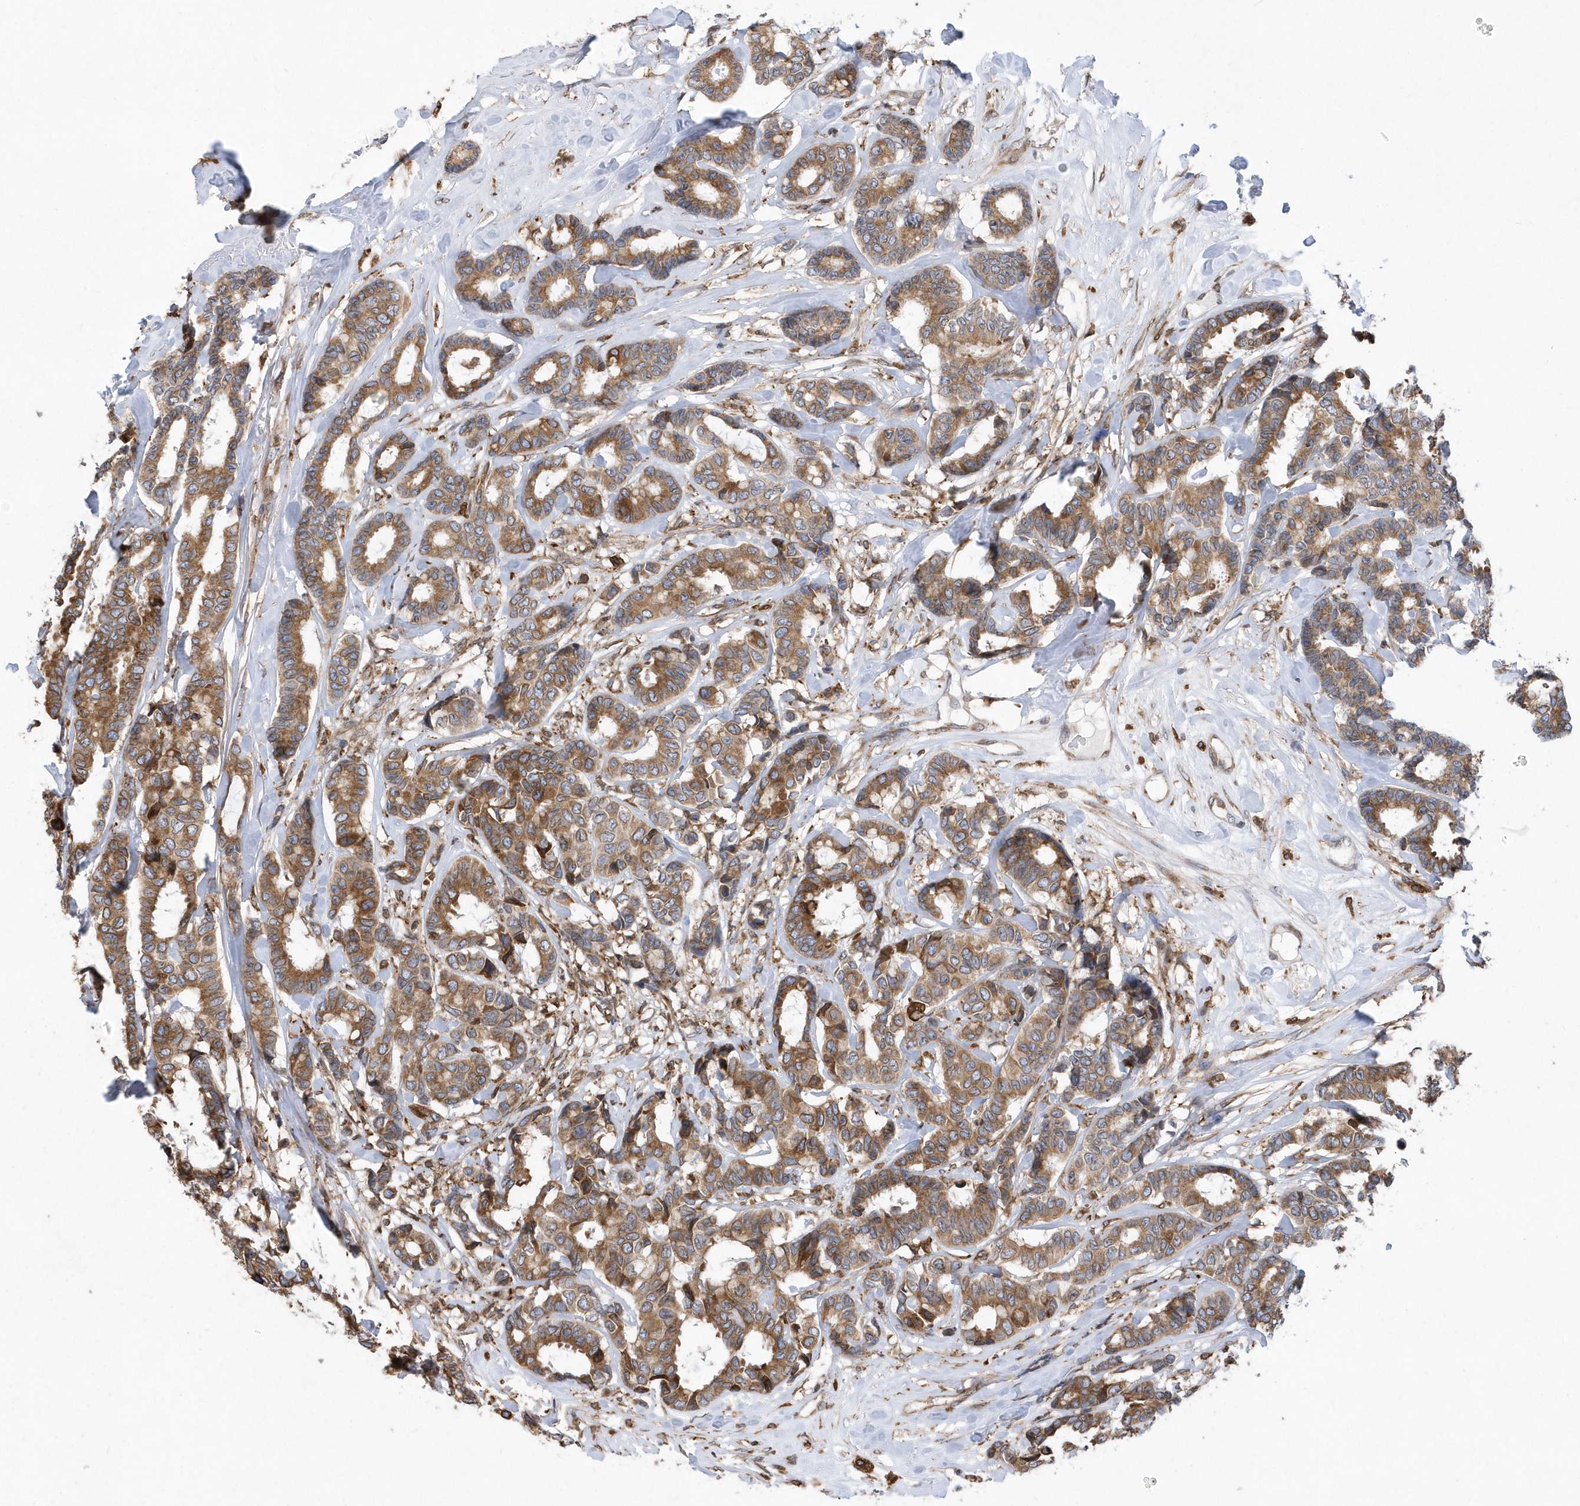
{"staining": {"intensity": "moderate", "quantity": ">75%", "location": "cytoplasmic/membranous"}, "tissue": "breast cancer", "cell_type": "Tumor cells", "image_type": "cancer", "snomed": [{"axis": "morphology", "description": "Duct carcinoma"}, {"axis": "topography", "description": "Breast"}], "caption": "Human intraductal carcinoma (breast) stained for a protein (brown) demonstrates moderate cytoplasmic/membranous positive expression in about >75% of tumor cells.", "gene": "VAMP7", "patient": {"sex": "female", "age": 87}}